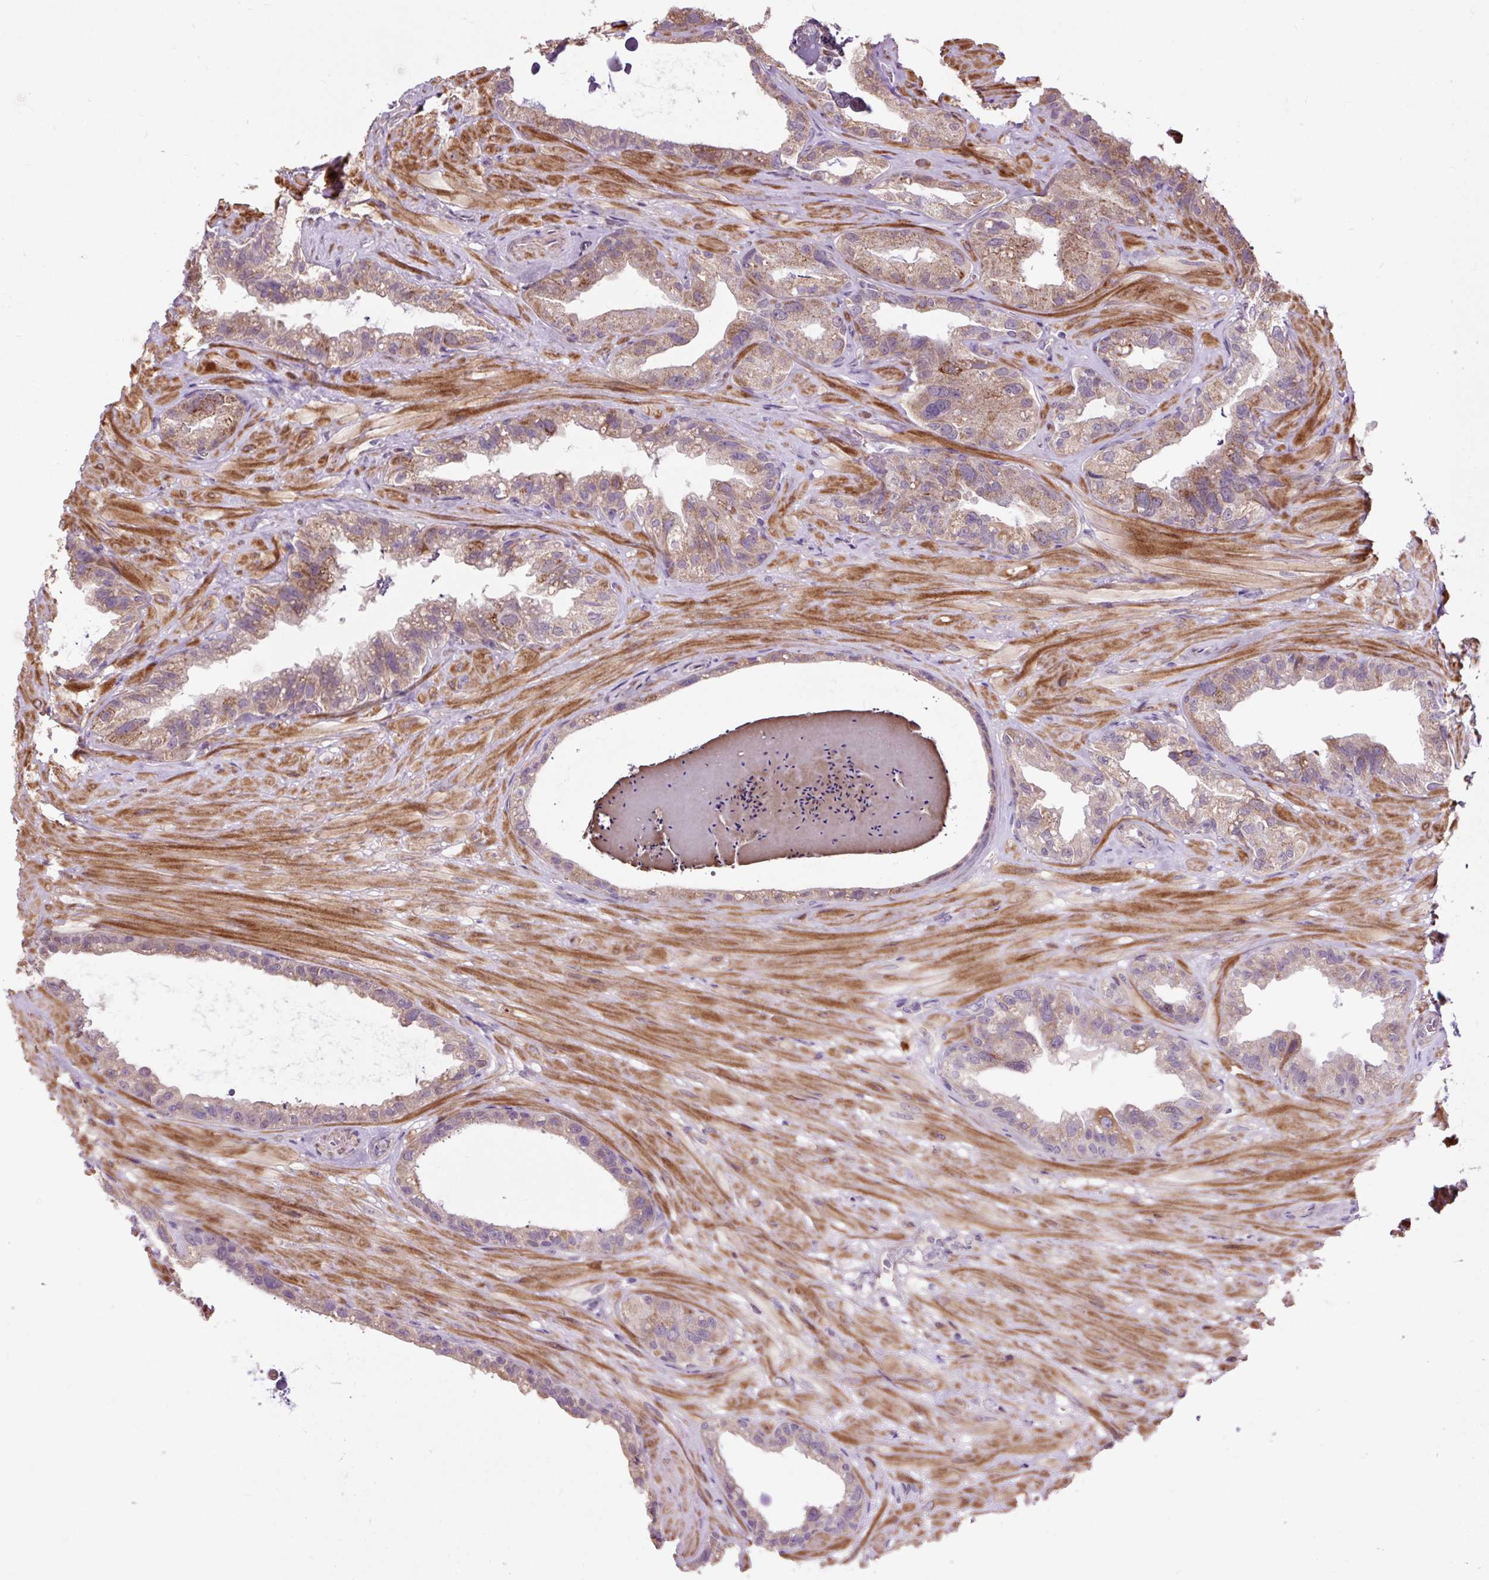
{"staining": {"intensity": "moderate", "quantity": "<25%", "location": "cytoplasmic/membranous"}, "tissue": "seminal vesicle", "cell_type": "Glandular cells", "image_type": "normal", "snomed": [{"axis": "morphology", "description": "Normal tissue, NOS"}, {"axis": "topography", "description": "Seminal veicle"}, {"axis": "topography", "description": "Peripheral nerve tissue"}], "caption": "Immunohistochemical staining of benign human seminal vesicle demonstrates moderate cytoplasmic/membranous protein positivity in about <25% of glandular cells.", "gene": "PRIMPOL", "patient": {"sex": "male", "age": 76}}